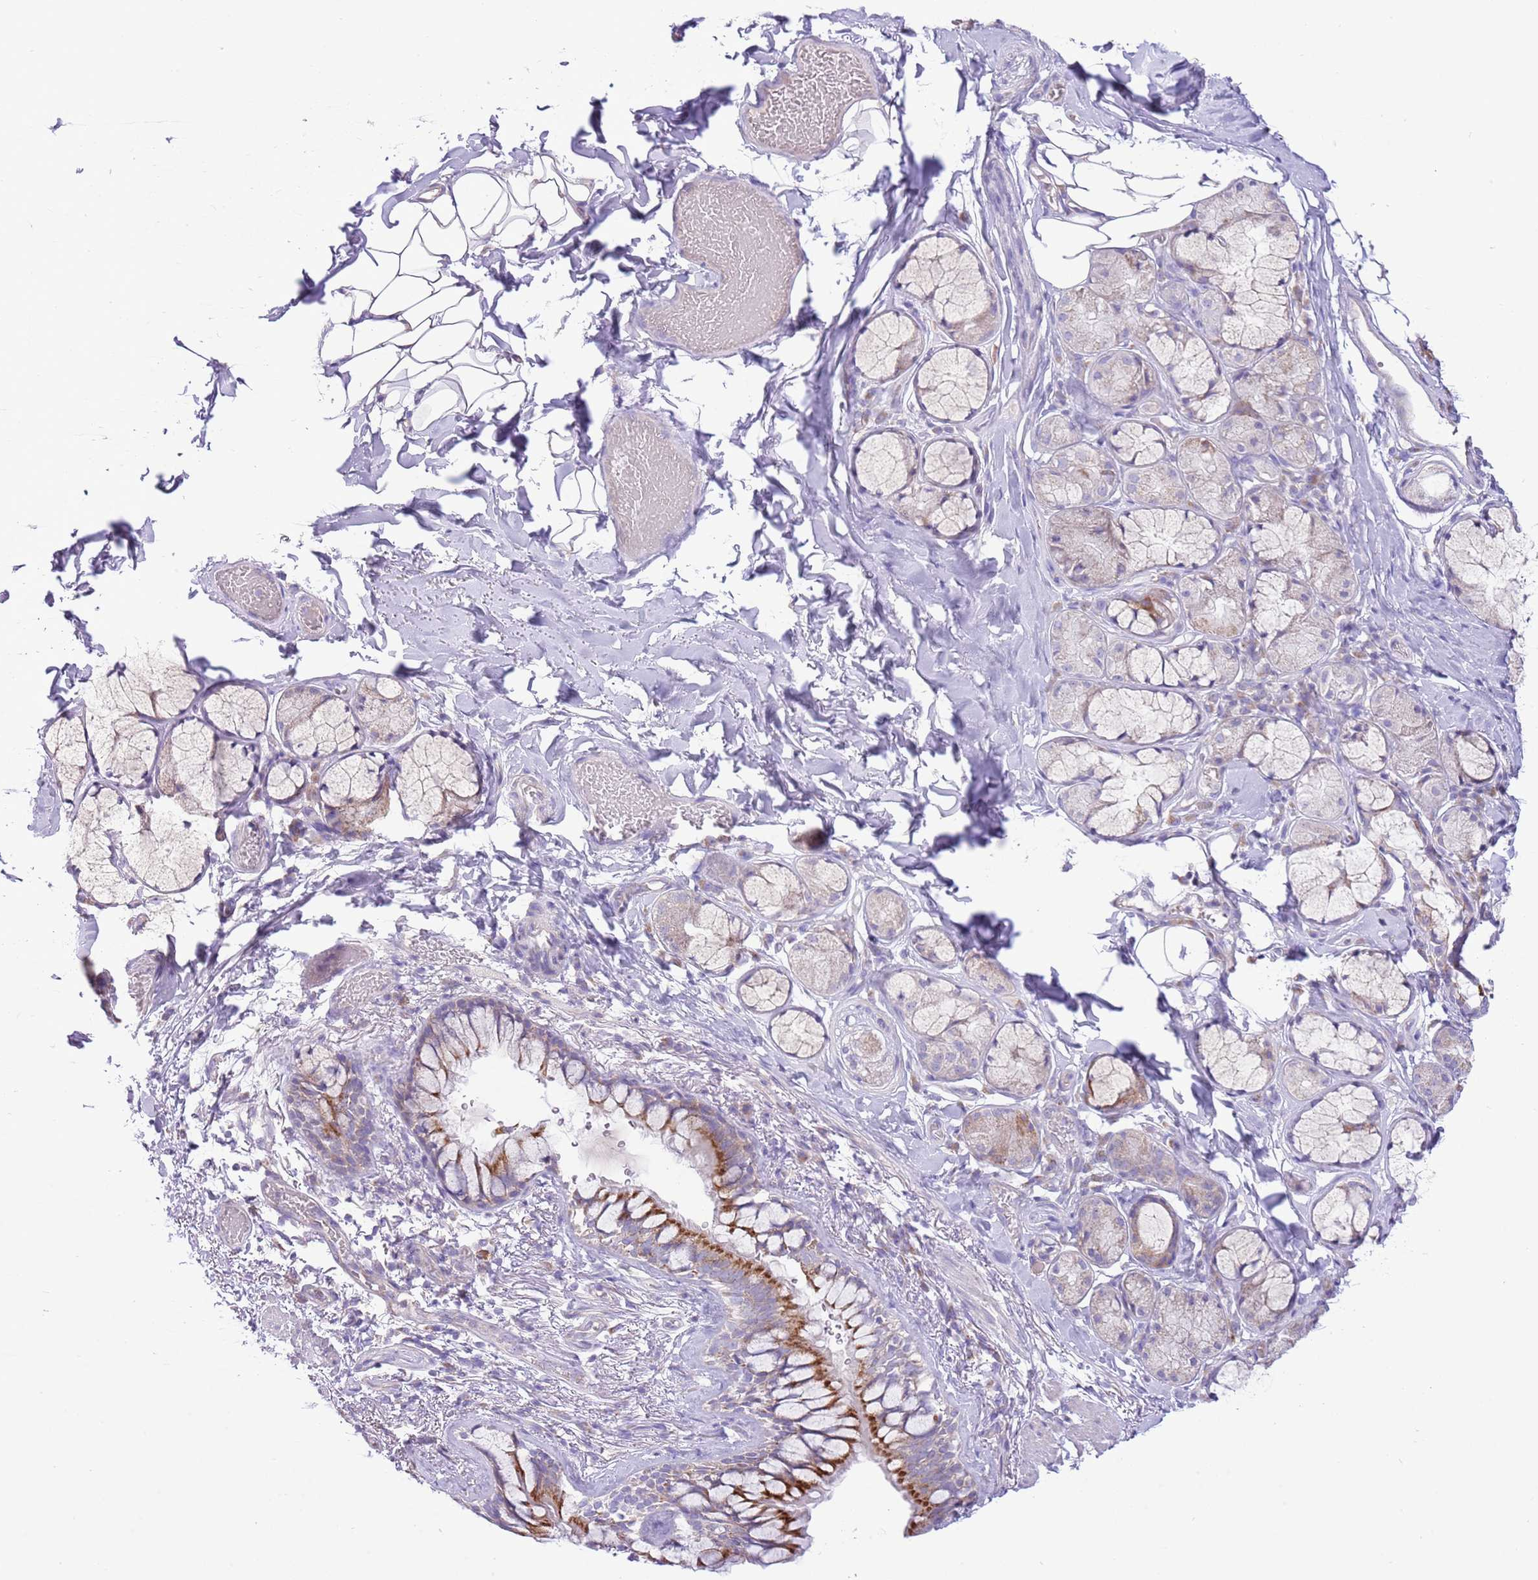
{"staining": {"intensity": "moderate", "quantity": "25%-75%", "location": "cytoplasmic/membranous"}, "tissue": "bronchus", "cell_type": "Respiratory epithelial cells", "image_type": "normal", "snomed": [{"axis": "morphology", "description": "Normal tissue, NOS"}, {"axis": "topography", "description": "Cartilage tissue"}], "caption": "The immunohistochemical stain labels moderate cytoplasmic/membranous positivity in respiratory epithelial cells of normal bronchus.", "gene": "OAZ2", "patient": {"sex": "male", "age": 63}}